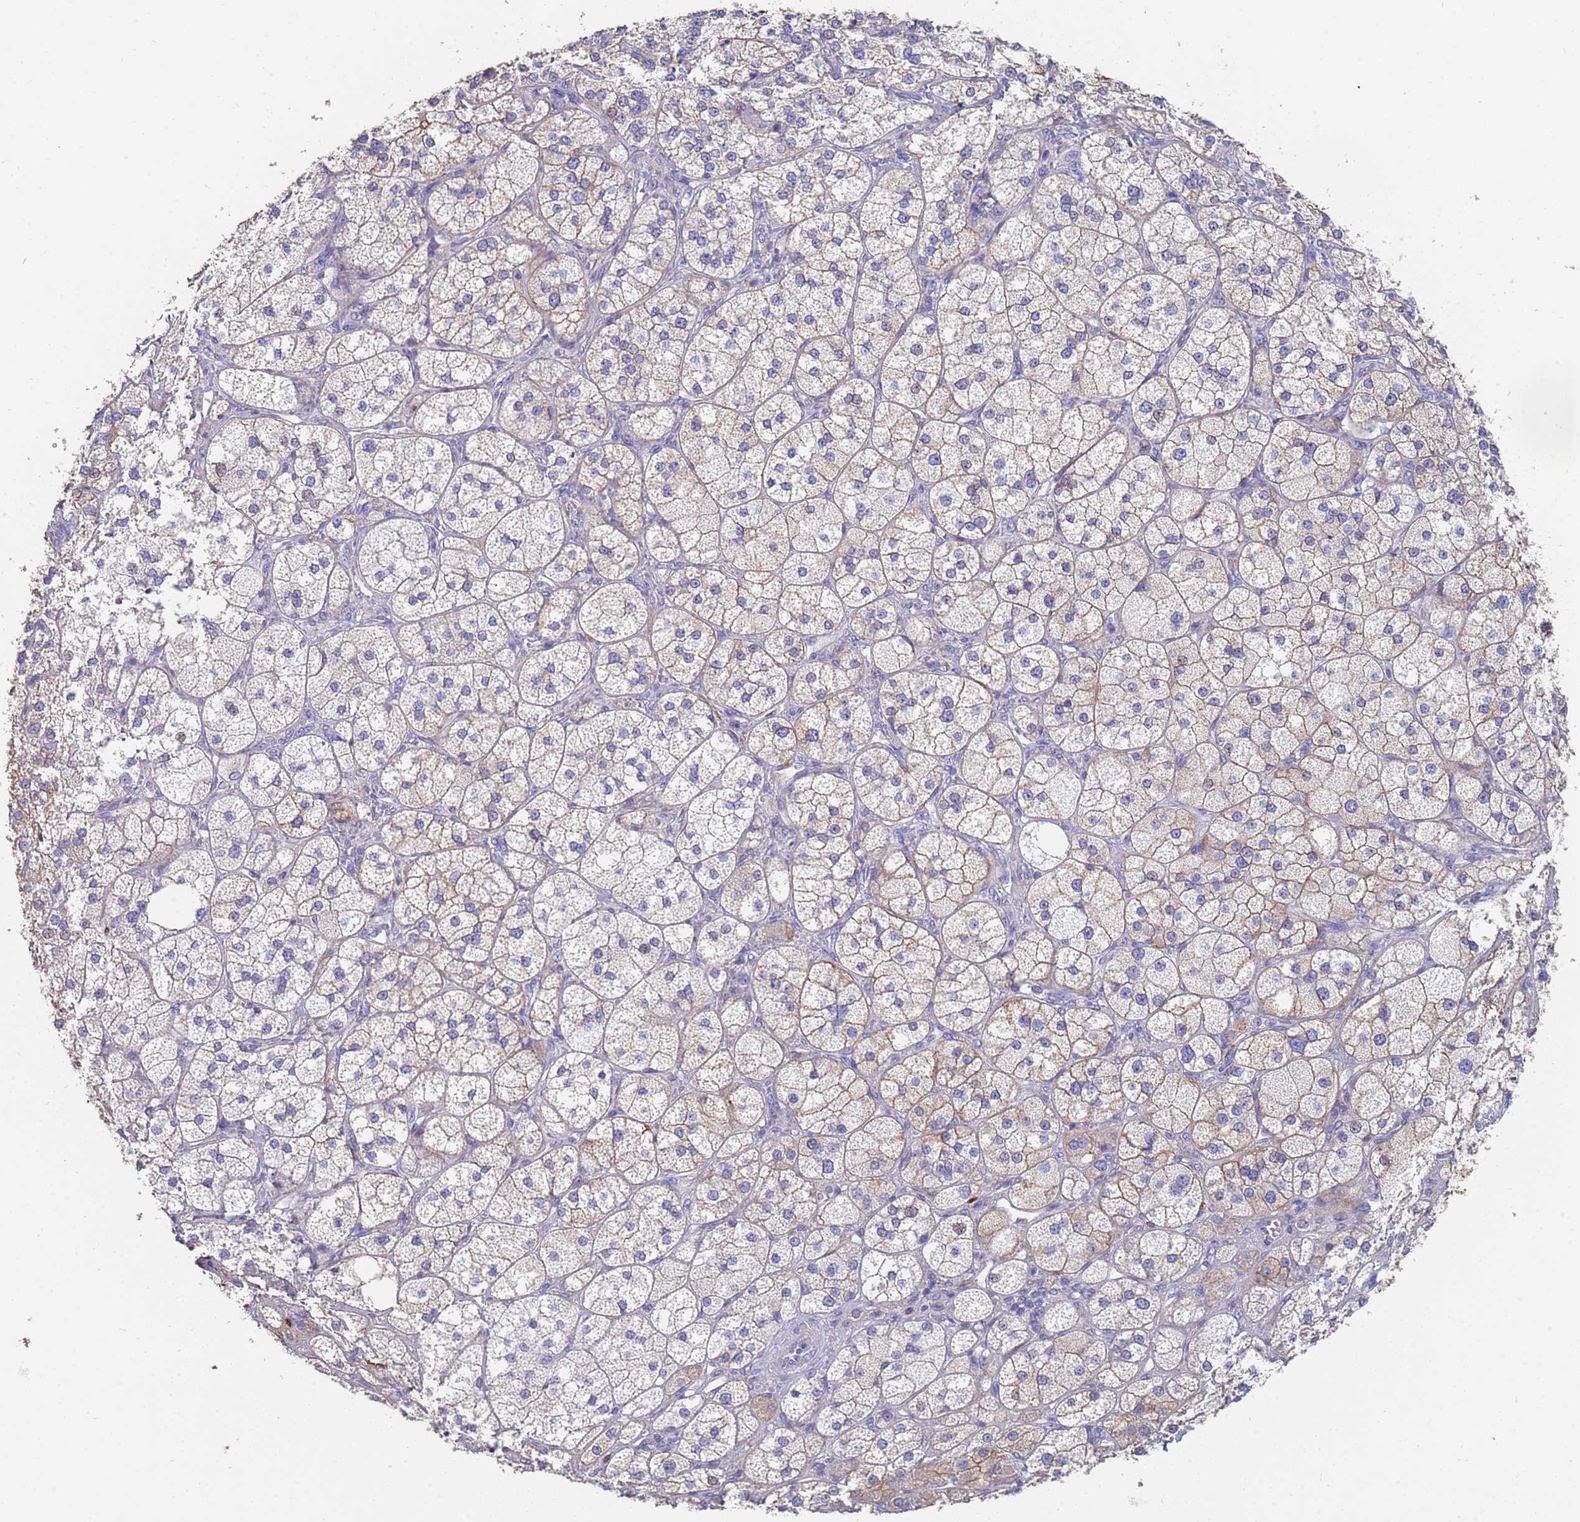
{"staining": {"intensity": "strong", "quantity": "25%-75%", "location": "cytoplasmic/membranous"}, "tissue": "adrenal gland", "cell_type": "Glandular cells", "image_type": "normal", "snomed": [{"axis": "morphology", "description": "Normal tissue, NOS"}, {"axis": "topography", "description": "Adrenal gland"}], "caption": "About 25%-75% of glandular cells in unremarkable adrenal gland reveal strong cytoplasmic/membranous protein positivity as visualized by brown immunohistochemical staining.", "gene": "ABCA8", "patient": {"sex": "male", "age": 61}}